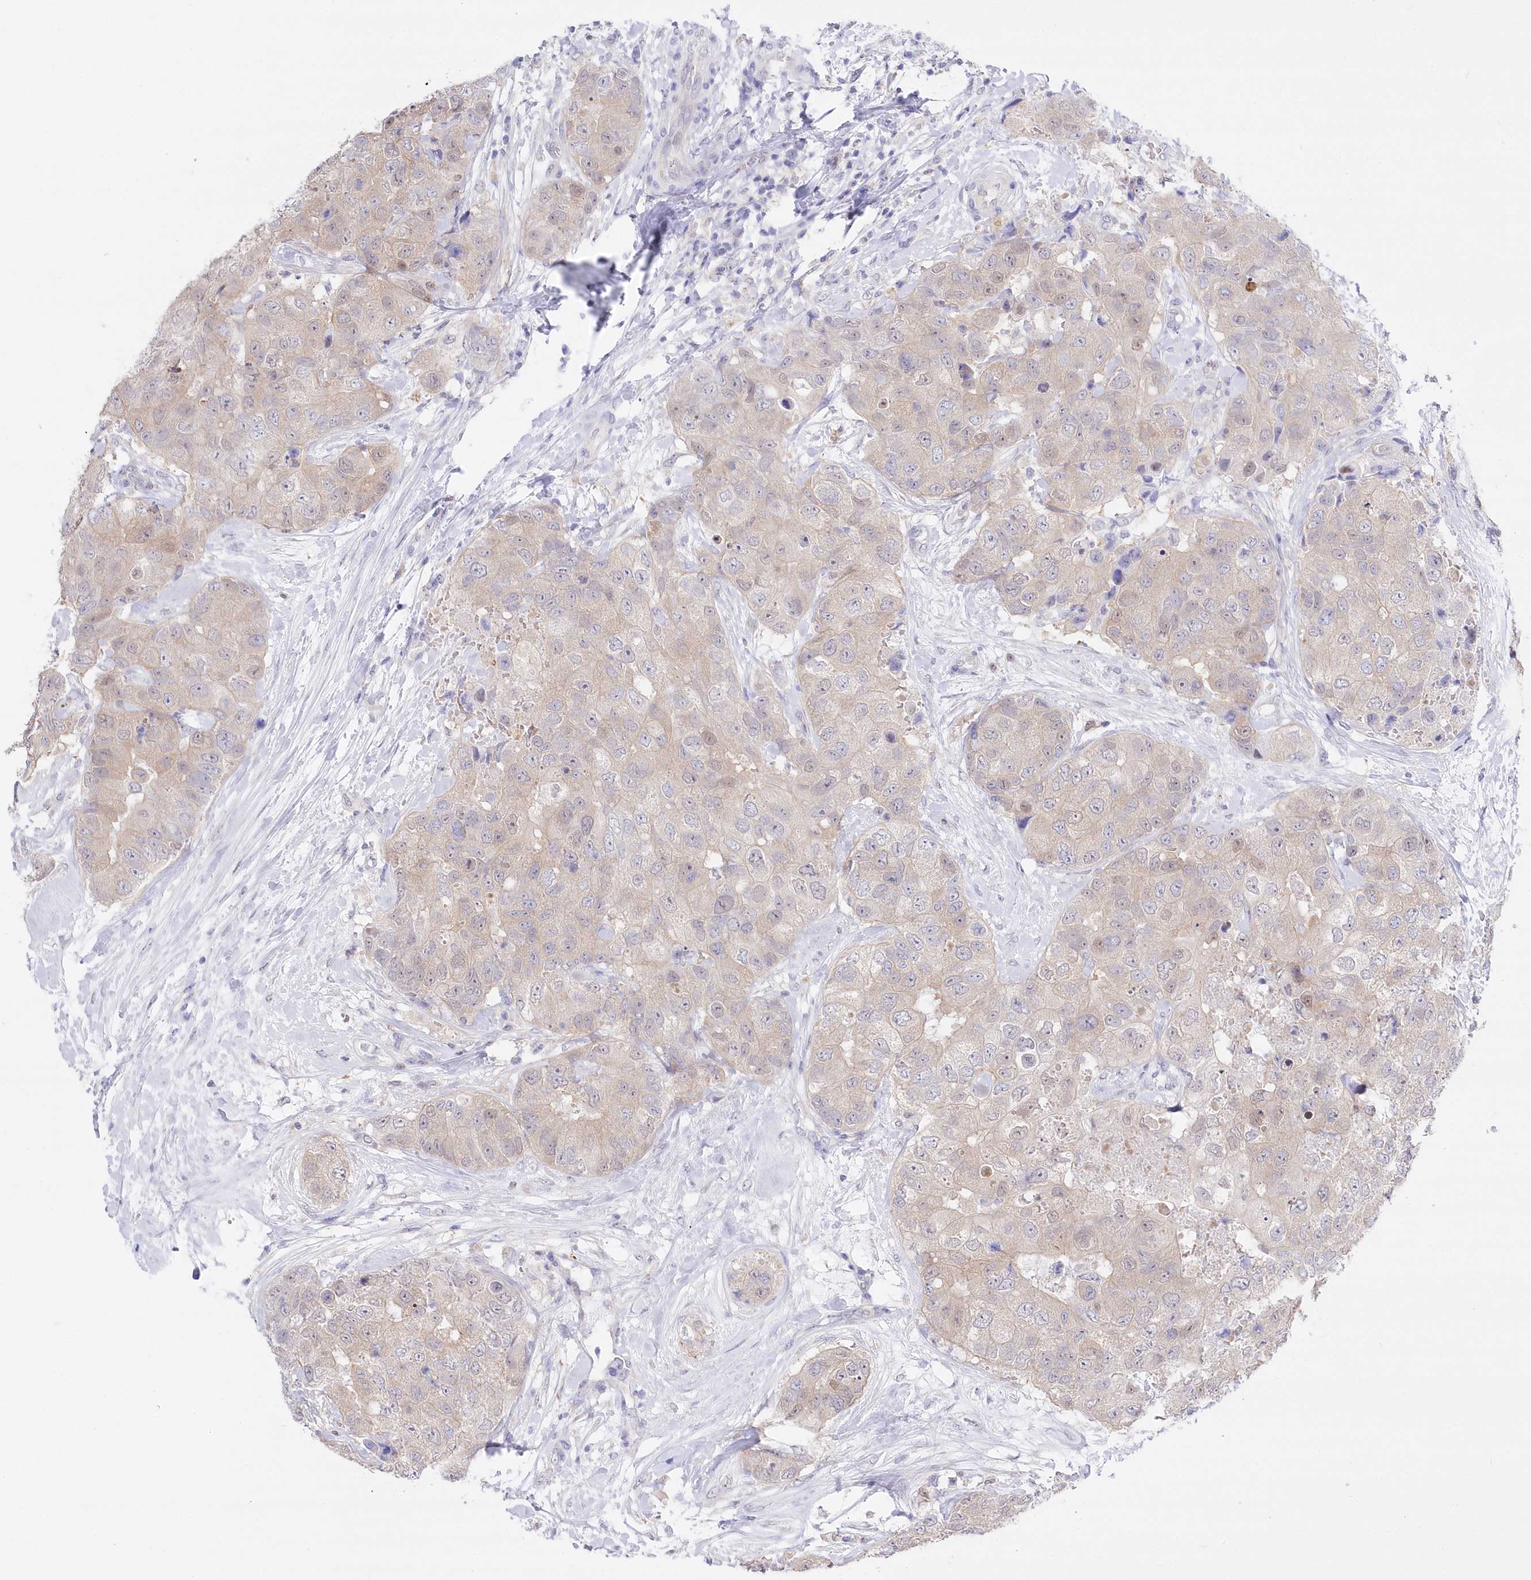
{"staining": {"intensity": "negative", "quantity": "none", "location": "none"}, "tissue": "breast cancer", "cell_type": "Tumor cells", "image_type": "cancer", "snomed": [{"axis": "morphology", "description": "Duct carcinoma"}, {"axis": "topography", "description": "Breast"}], "caption": "There is no significant expression in tumor cells of breast cancer (infiltrating ductal carcinoma).", "gene": "UBA6", "patient": {"sex": "female", "age": 62}}